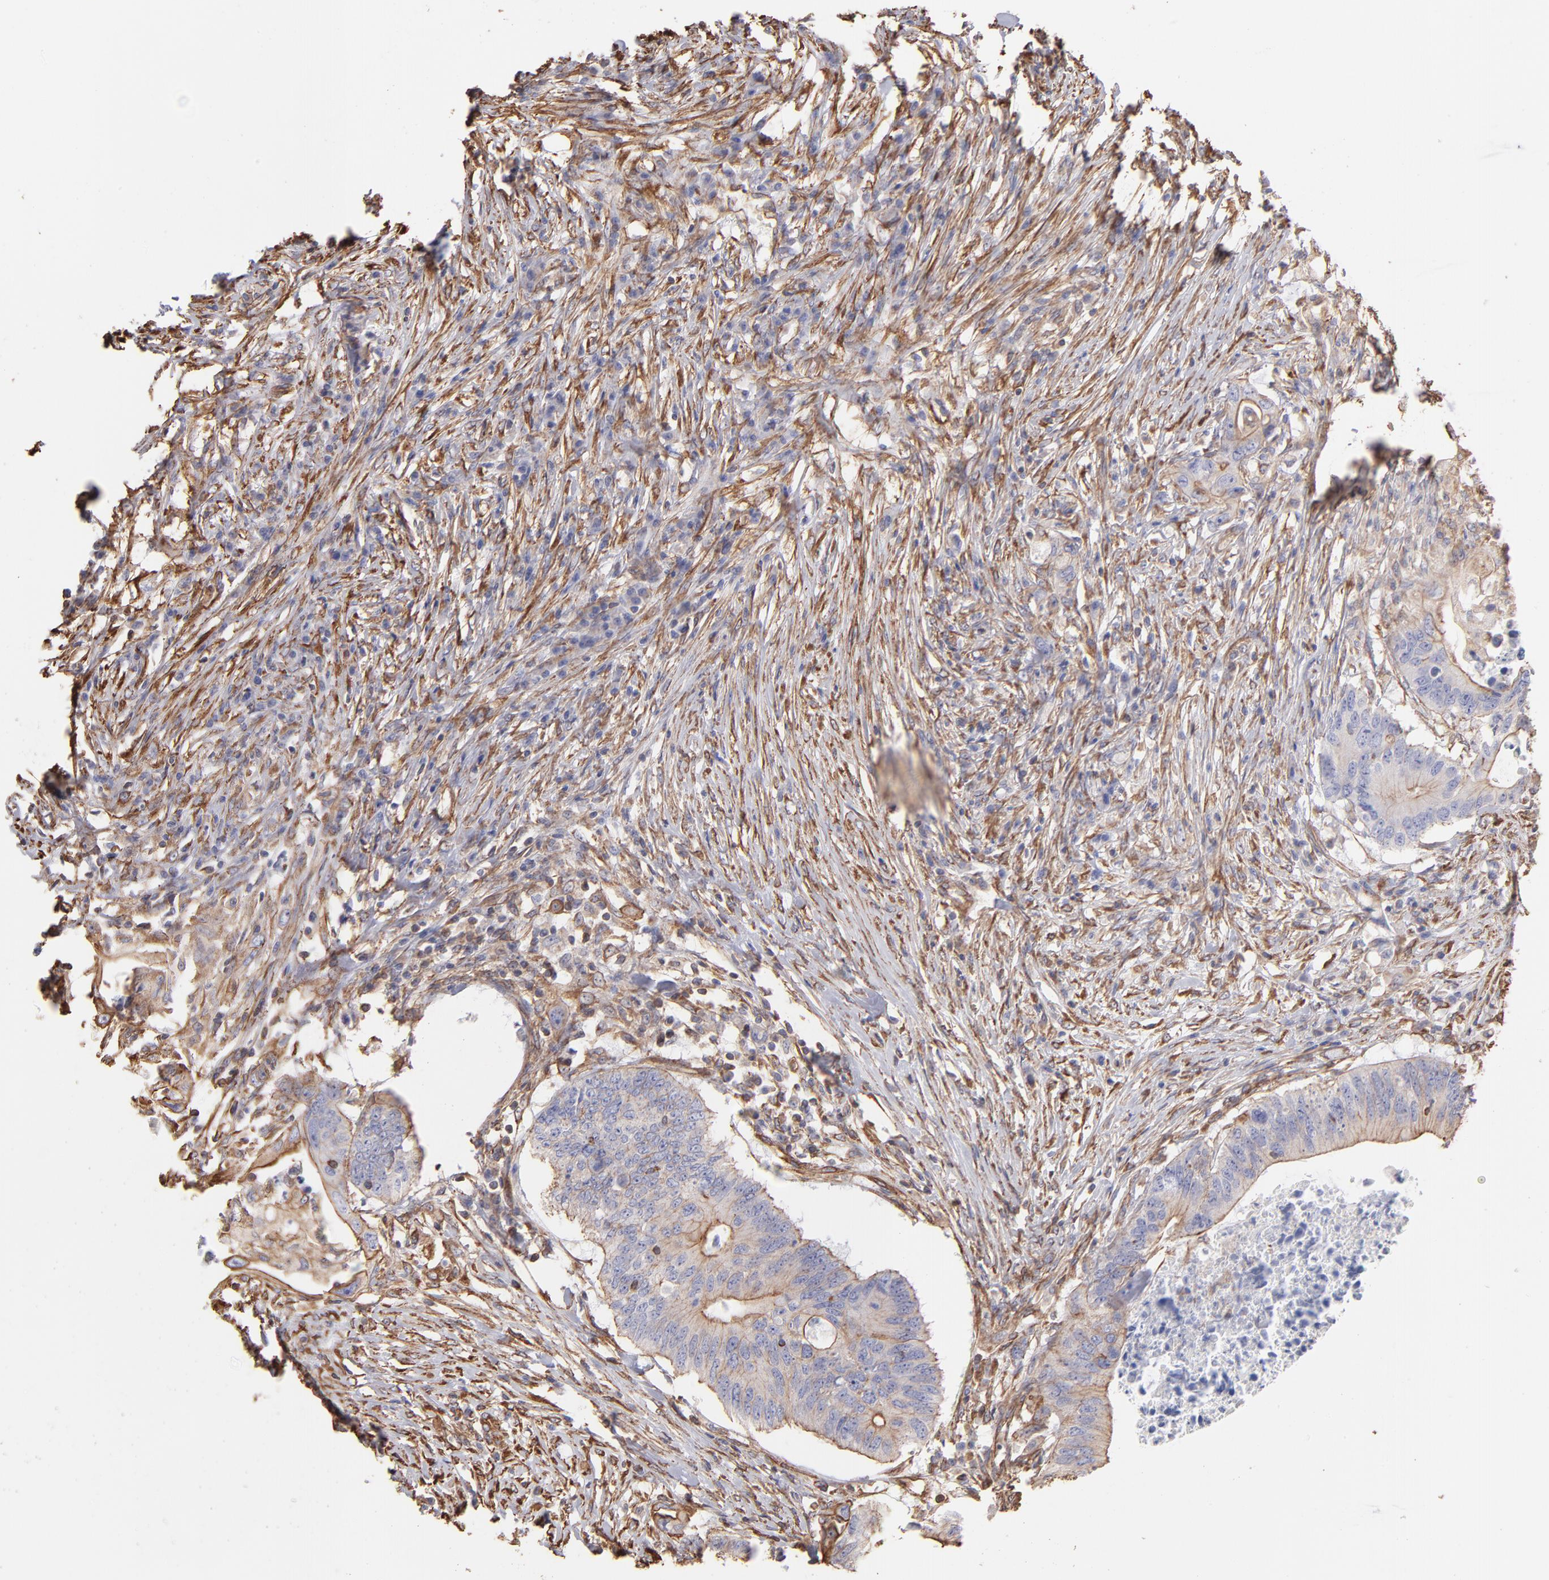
{"staining": {"intensity": "moderate", "quantity": ">75%", "location": "cytoplasmic/membranous"}, "tissue": "colorectal cancer", "cell_type": "Tumor cells", "image_type": "cancer", "snomed": [{"axis": "morphology", "description": "Adenocarcinoma, NOS"}, {"axis": "topography", "description": "Colon"}], "caption": "Immunohistochemistry image of neoplastic tissue: human colorectal cancer stained using immunohistochemistry displays medium levels of moderate protein expression localized specifically in the cytoplasmic/membranous of tumor cells, appearing as a cytoplasmic/membranous brown color.", "gene": "PLEC", "patient": {"sex": "male", "age": 71}}